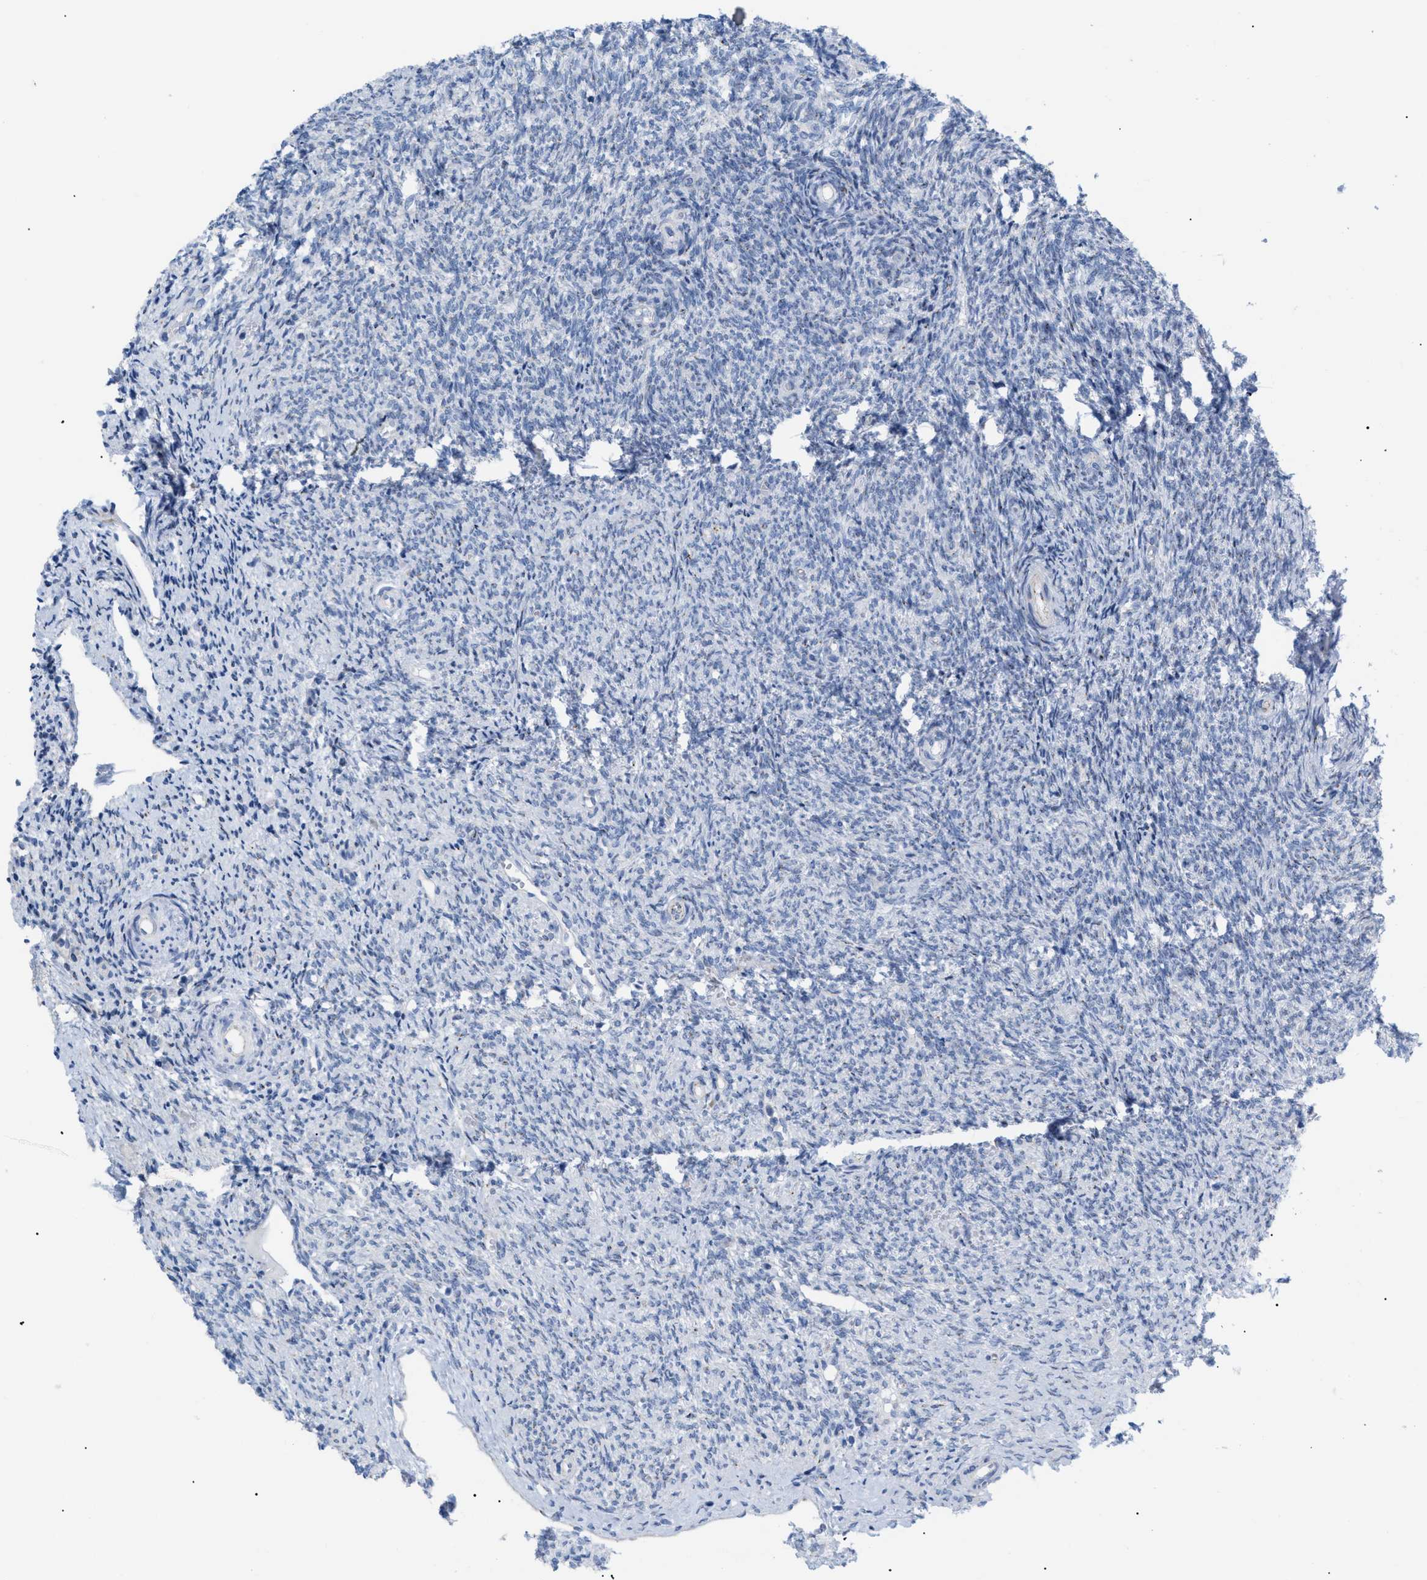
{"staining": {"intensity": "moderate", "quantity": ">75%", "location": "cytoplasmic/membranous"}, "tissue": "ovary", "cell_type": "Follicle cells", "image_type": "normal", "snomed": [{"axis": "morphology", "description": "Normal tissue, NOS"}, {"axis": "topography", "description": "Ovary"}], "caption": "The immunohistochemical stain highlights moderate cytoplasmic/membranous expression in follicle cells of benign ovary.", "gene": "TMEM17", "patient": {"sex": "female", "age": 41}}